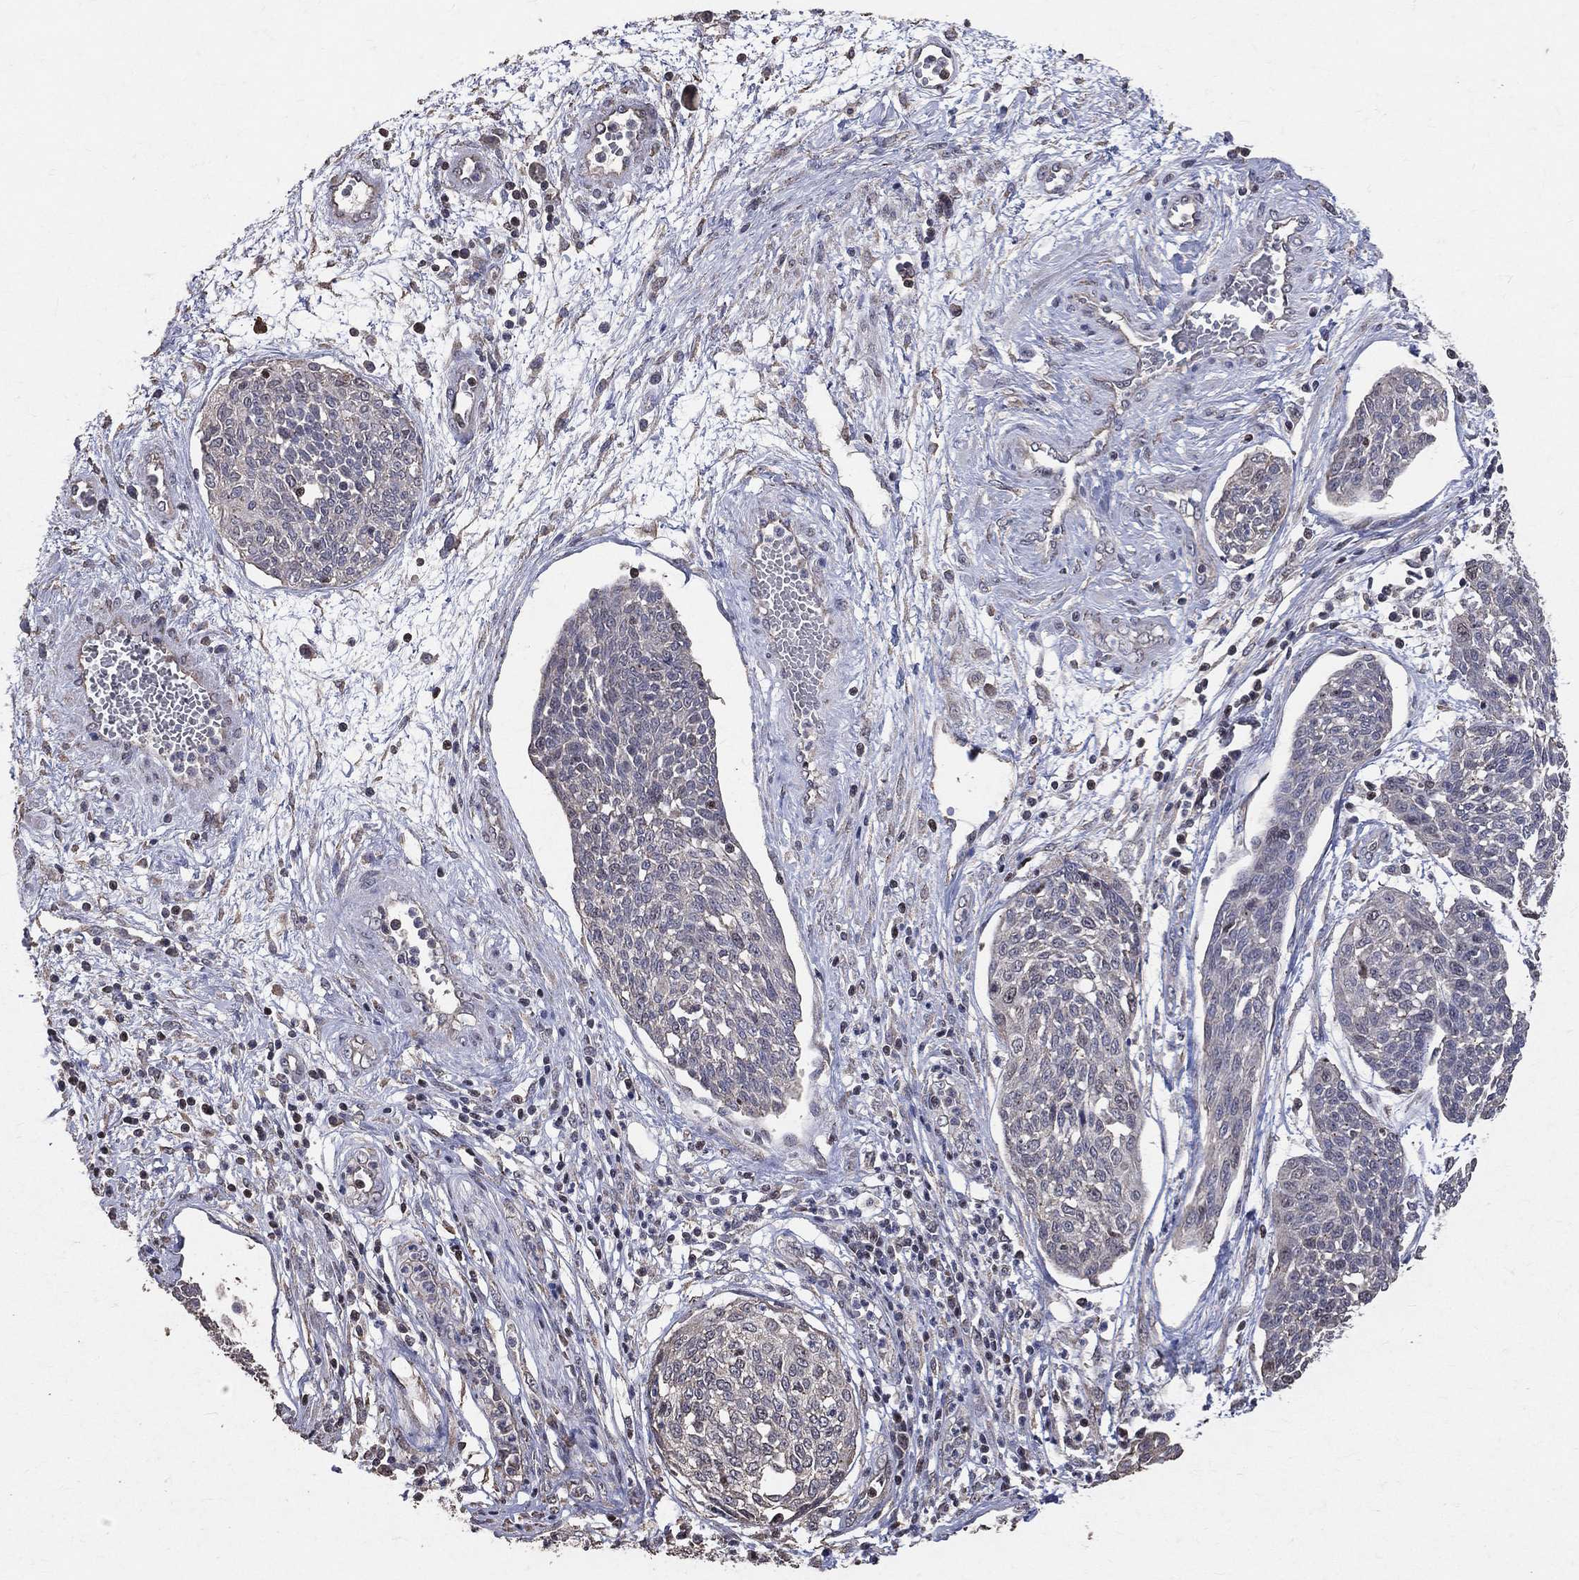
{"staining": {"intensity": "negative", "quantity": "none", "location": "none"}, "tissue": "cervical cancer", "cell_type": "Tumor cells", "image_type": "cancer", "snomed": [{"axis": "morphology", "description": "Squamous cell carcinoma, NOS"}, {"axis": "topography", "description": "Cervix"}], "caption": "Tumor cells show no significant protein positivity in cervical cancer (squamous cell carcinoma). (Stains: DAB (3,3'-diaminobenzidine) IHC with hematoxylin counter stain, Microscopy: brightfield microscopy at high magnification).", "gene": "LY6K", "patient": {"sex": "female", "age": 34}}